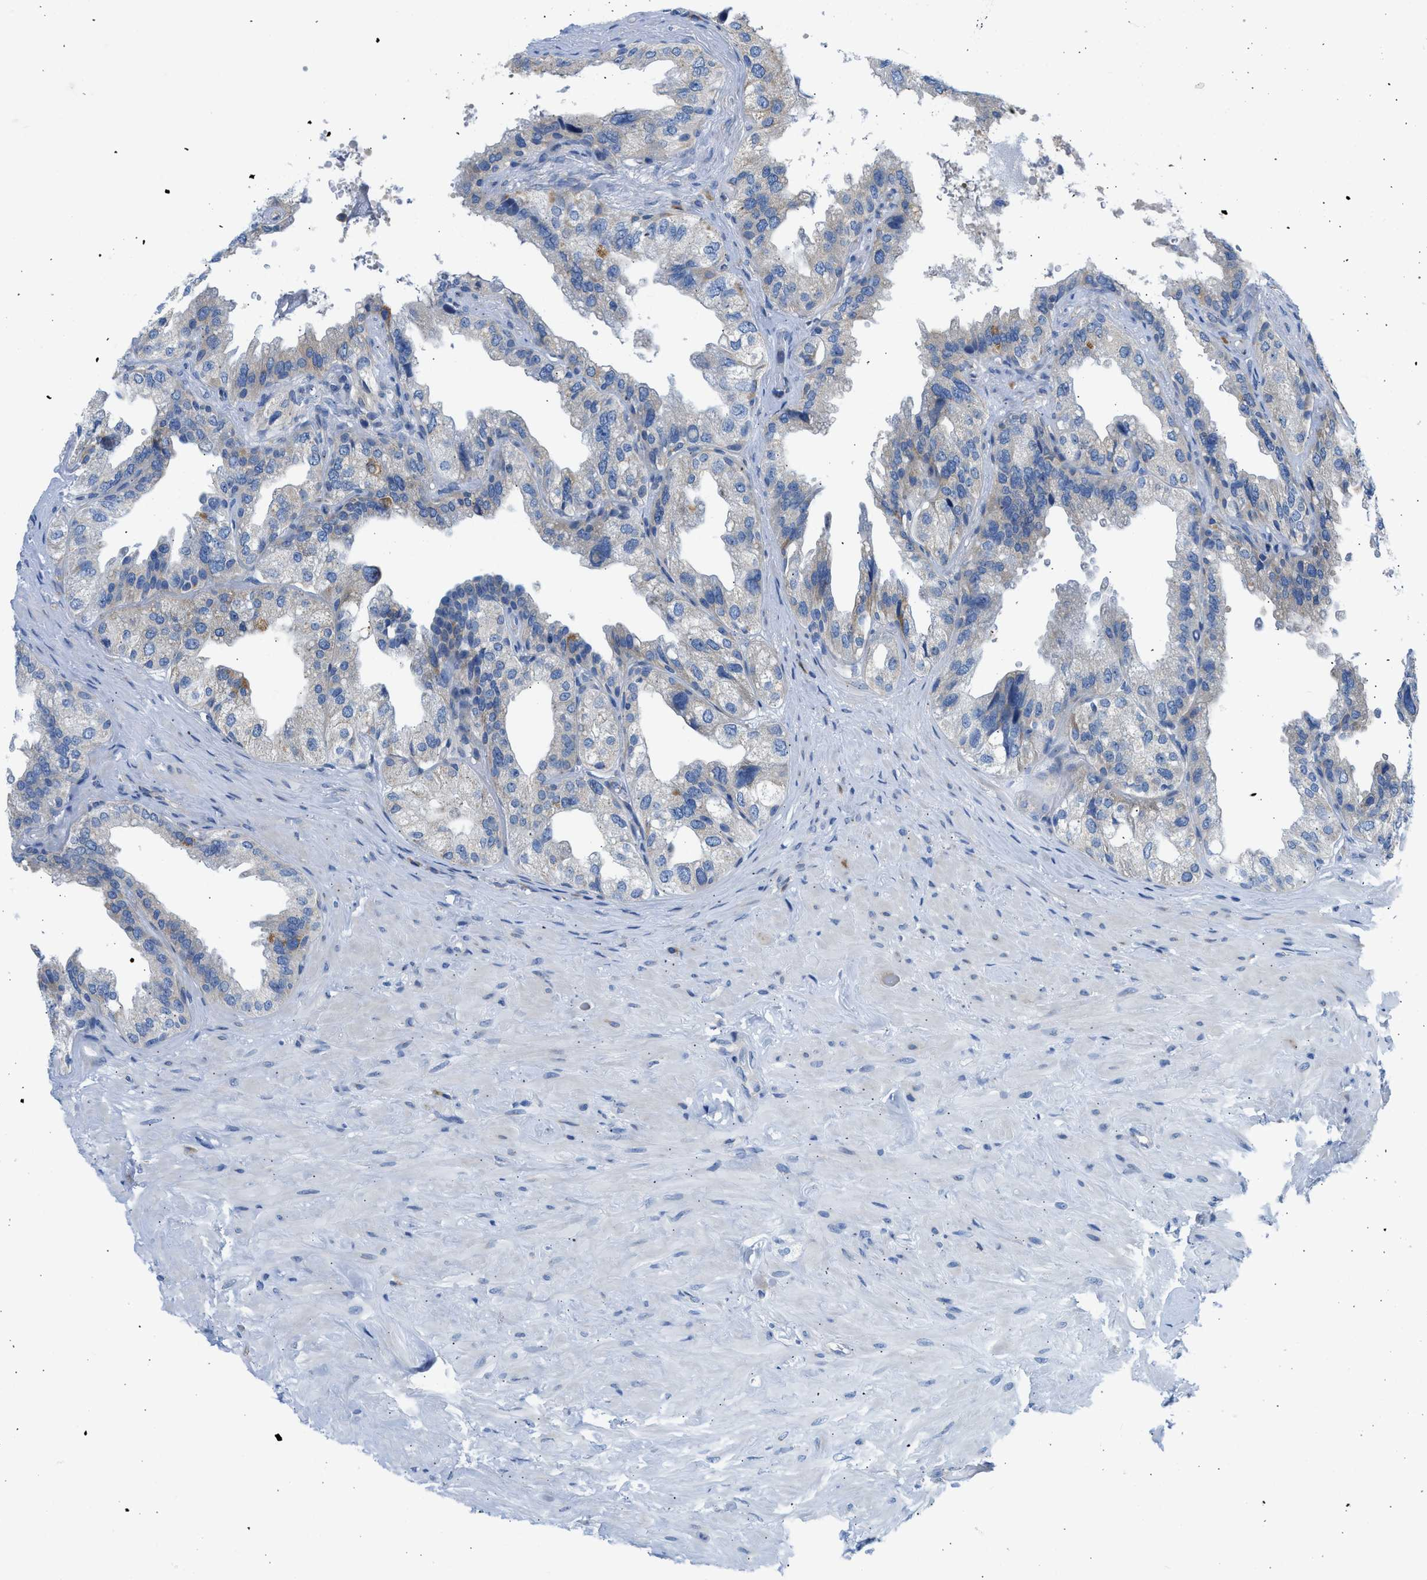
{"staining": {"intensity": "negative", "quantity": "none", "location": "none"}, "tissue": "seminal vesicle", "cell_type": "Glandular cells", "image_type": "normal", "snomed": [{"axis": "morphology", "description": "Normal tissue, NOS"}, {"axis": "topography", "description": "Seminal veicle"}], "caption": "Normal seminal vesicle was stained to show a protein in brown. There is no significant positivity in glandular cells.", "gene": "CAMKK2", "patient": {"sex": "male", "age": 68}}